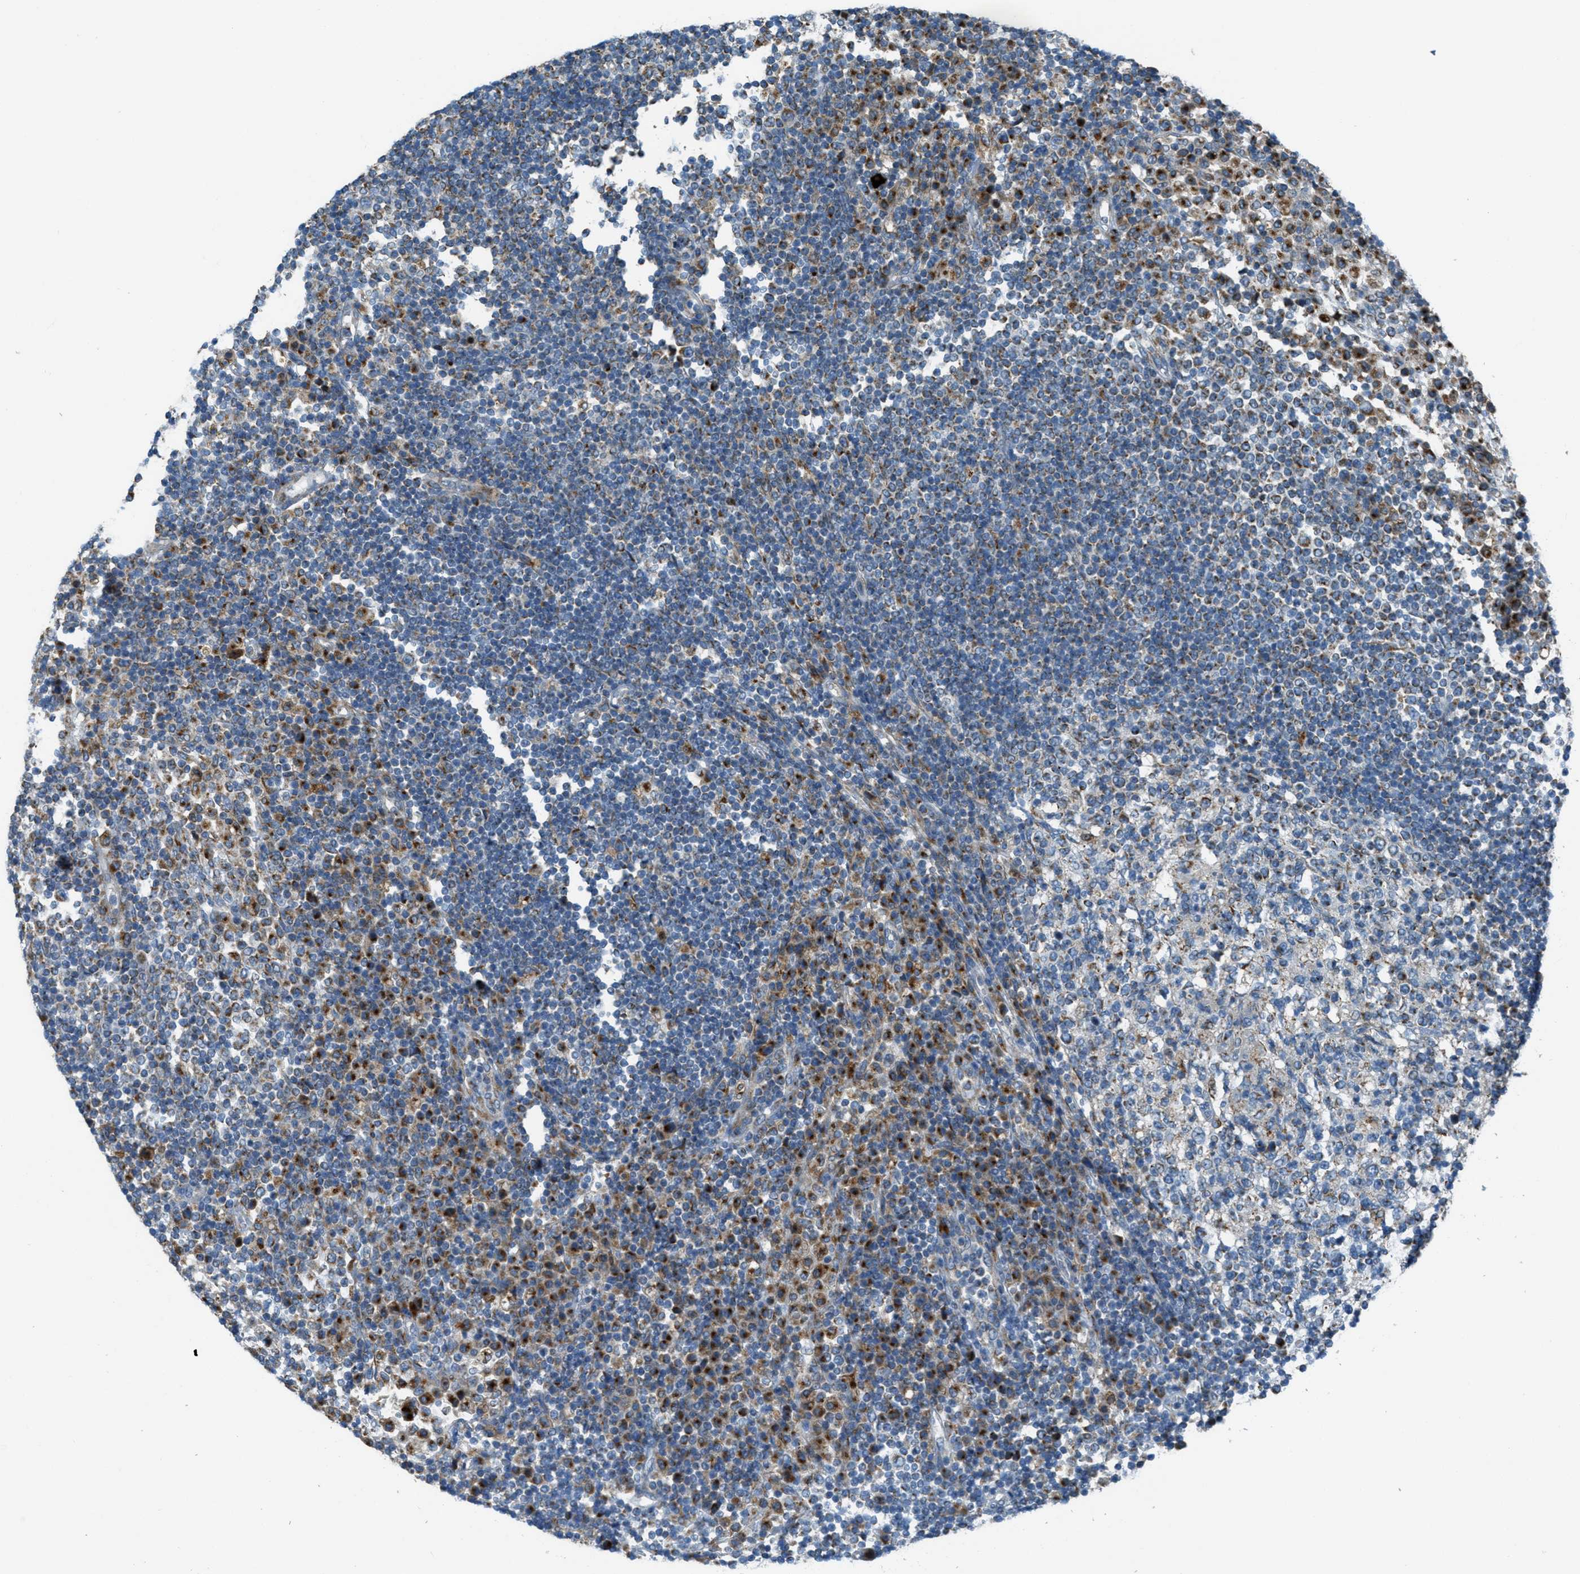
{"staining": {"intensity": "moderate", "quantity": "<25%", "location": "cytoplasmic/membranous"}, "tissue": "lymph node", "cell_type": "Germinal center cells", "image_type": "normal", "snomed": [{"axis": "morphology", "description": "Normal tissue, NOS"}, {"axis": "topography", "description": "Lymph node"}], "caption": "Lymph node stained with DAB (3,3'-diaminobenzidine) IHC displays low levels of moderate cytoplasmic/membranous expression in approximately <25% of germinal center cells. The staining was performed using DAB (3,3'-diaminobenzidine), with brown indicating positive protein expression. Nuclei are stained blue with hematoxylin.", "gene": "BCKDK", "patient": {"sex": "female", "age": 53}}